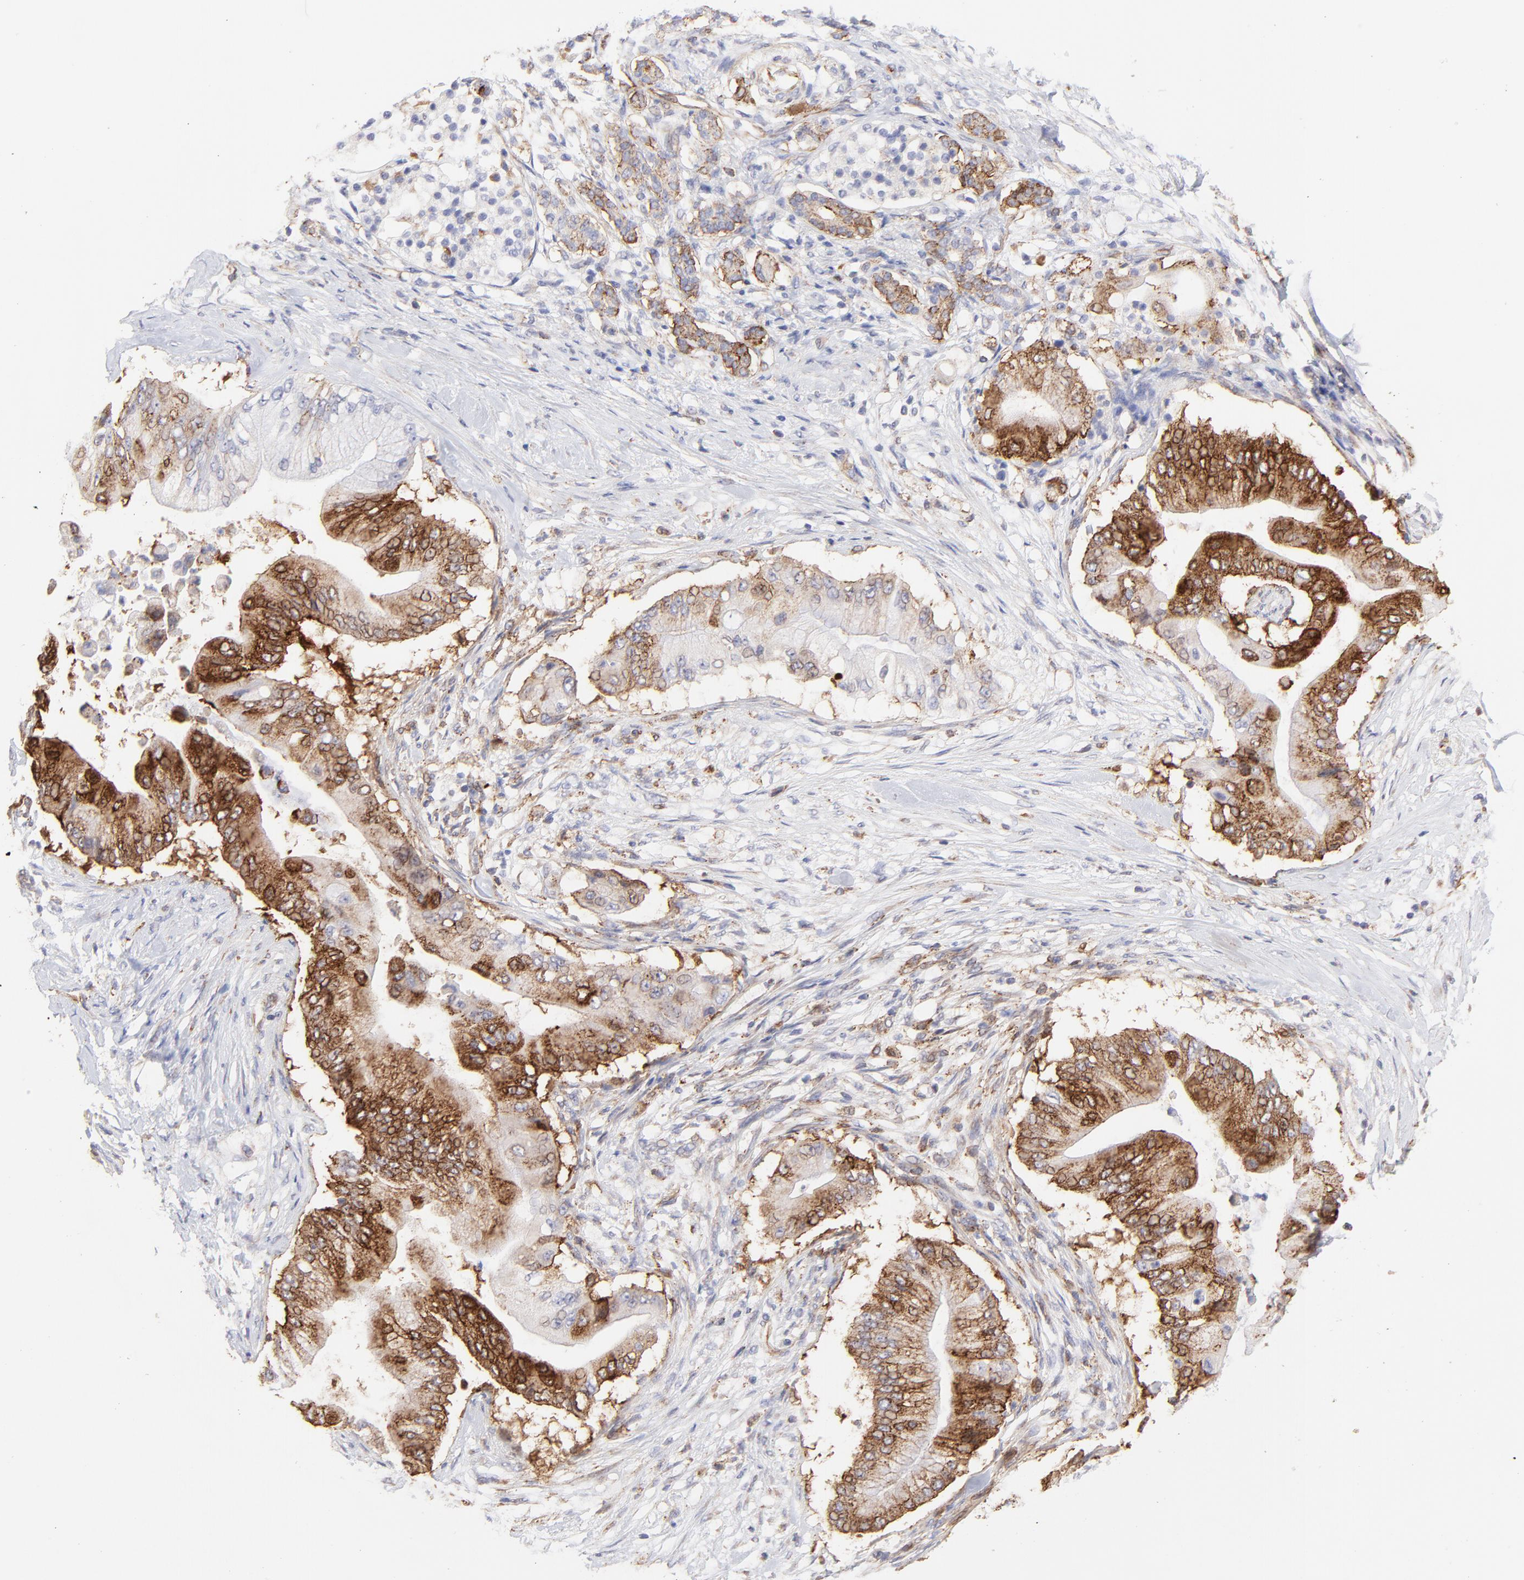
{"staining": {"intensity": "strong", "quantity": ">75%", "location": "cytoplasmic/membranous"}, "tissue": "pancreatic cancer", "cell_type": "Tumor cells", "image_type": "cancer", "snomed": [{"axis": "morphology", "description": "Adenocarcinoma, NOS"}, {"axis": "topography", "description": "Pancreas"}], "caption": "Strong cytoplasmic/membranous protein staining is seen in about >75% of tumor cells in adenocarcinoma (pancreatic). (Stains: DAB (3,3'-diaminobenzidine) in brown, nuclei in blue, Microscopy: brightfield microscopy at high magnification).", "gene": "COX8C", "patient": {"sex": "male", "age": 62}}